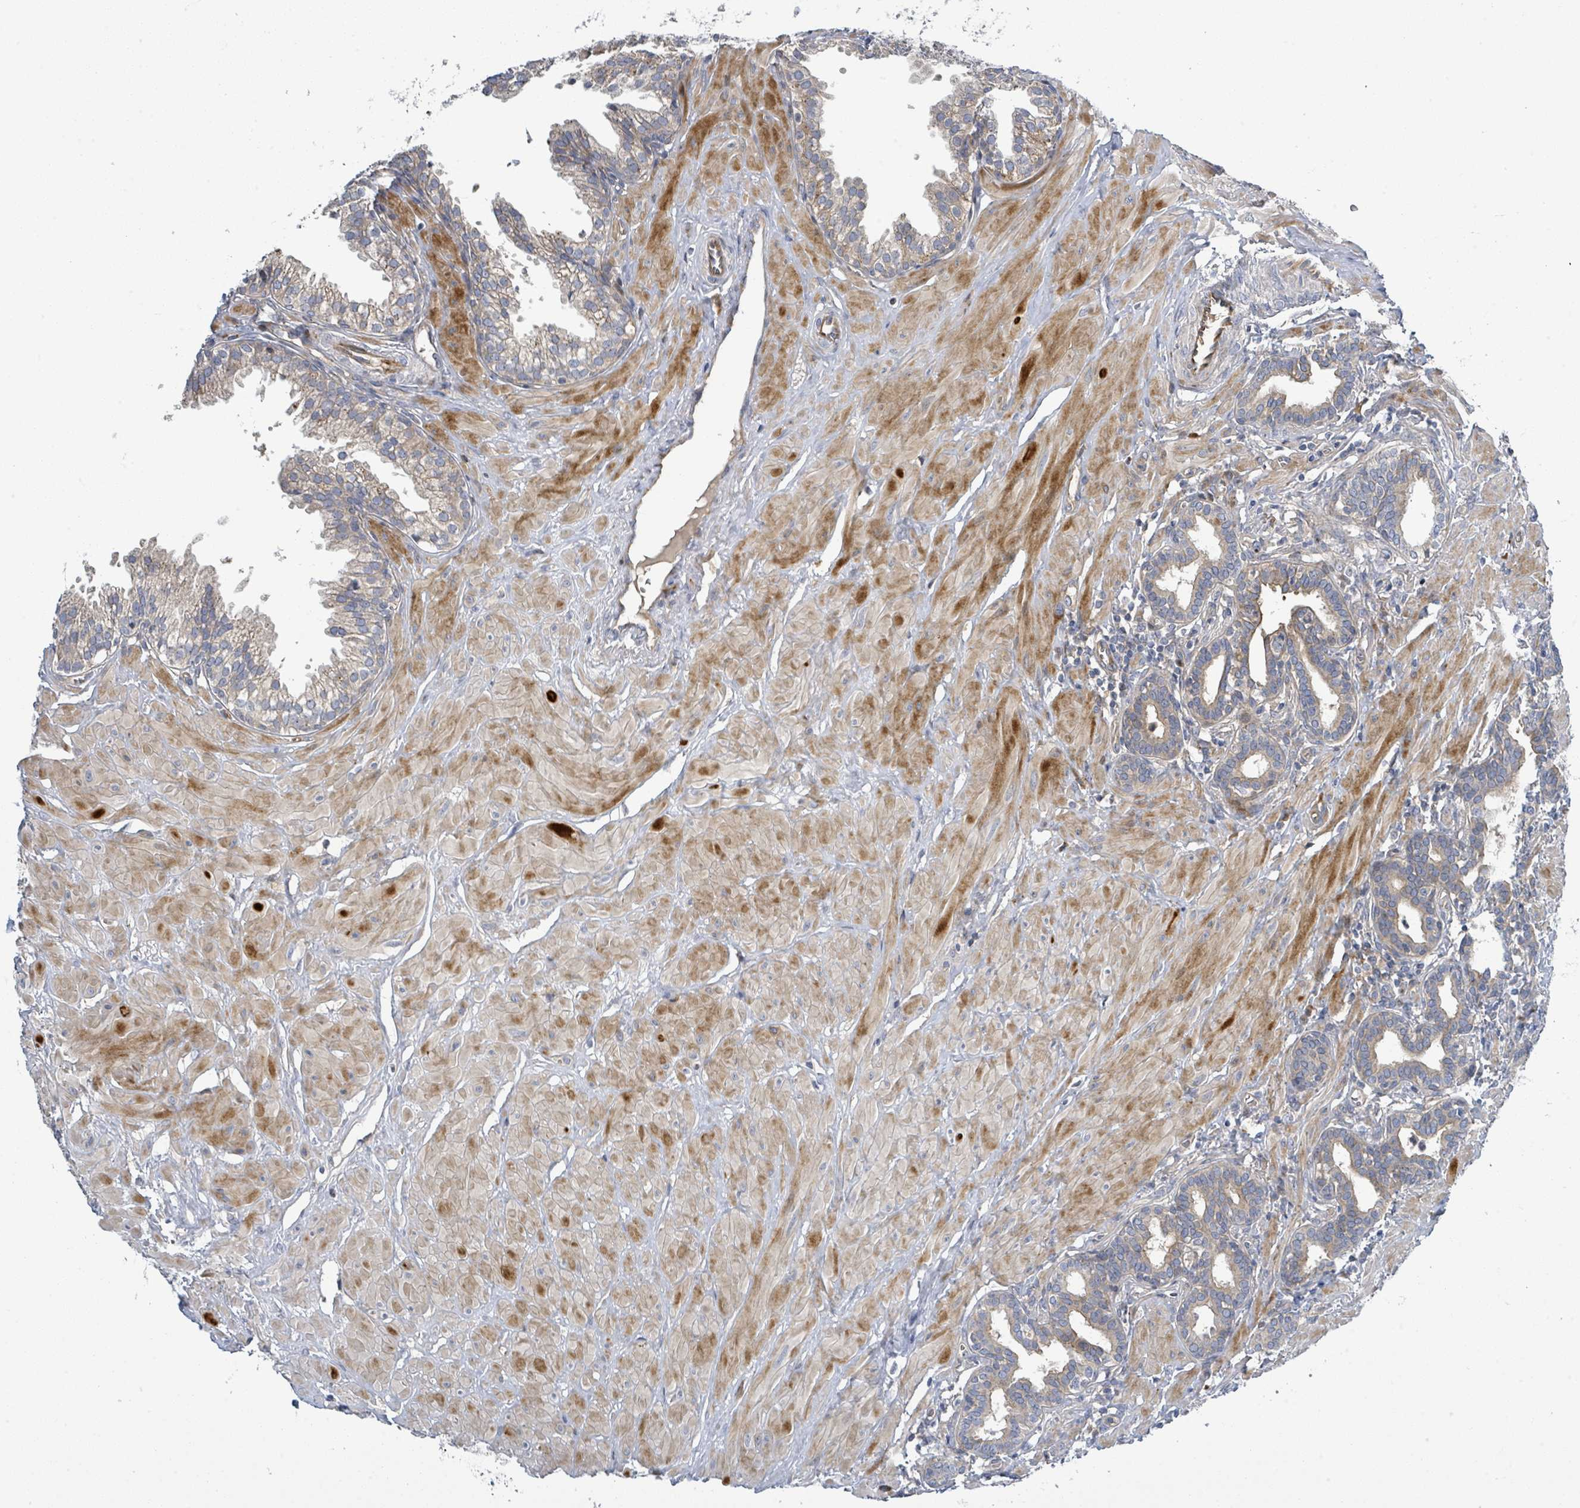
{"staining": {"intensity": "moderate", "quantity": "<25%", "location": "cytoplasmic/membranous"}, "tissue": "prostate", "cell_type": "Glandular cells", "image_type": "normal", "snomed": [{"axis": "morphology", "description": "Normal tissue, NOS"}, {"axis": "topography", "description": "Prostate"}, {"axis": "topography", "description": "Peripheral nerve tissue"}], "caption": "An image of prostate stained for a protein displays moderate cytoplasmic/membranous brown staining in glandular cells. (Brightfield microscopy of DAB IHC at high magnification).", "gene": "CFAP210", "patient": {"sex": "male", "age": 55}}